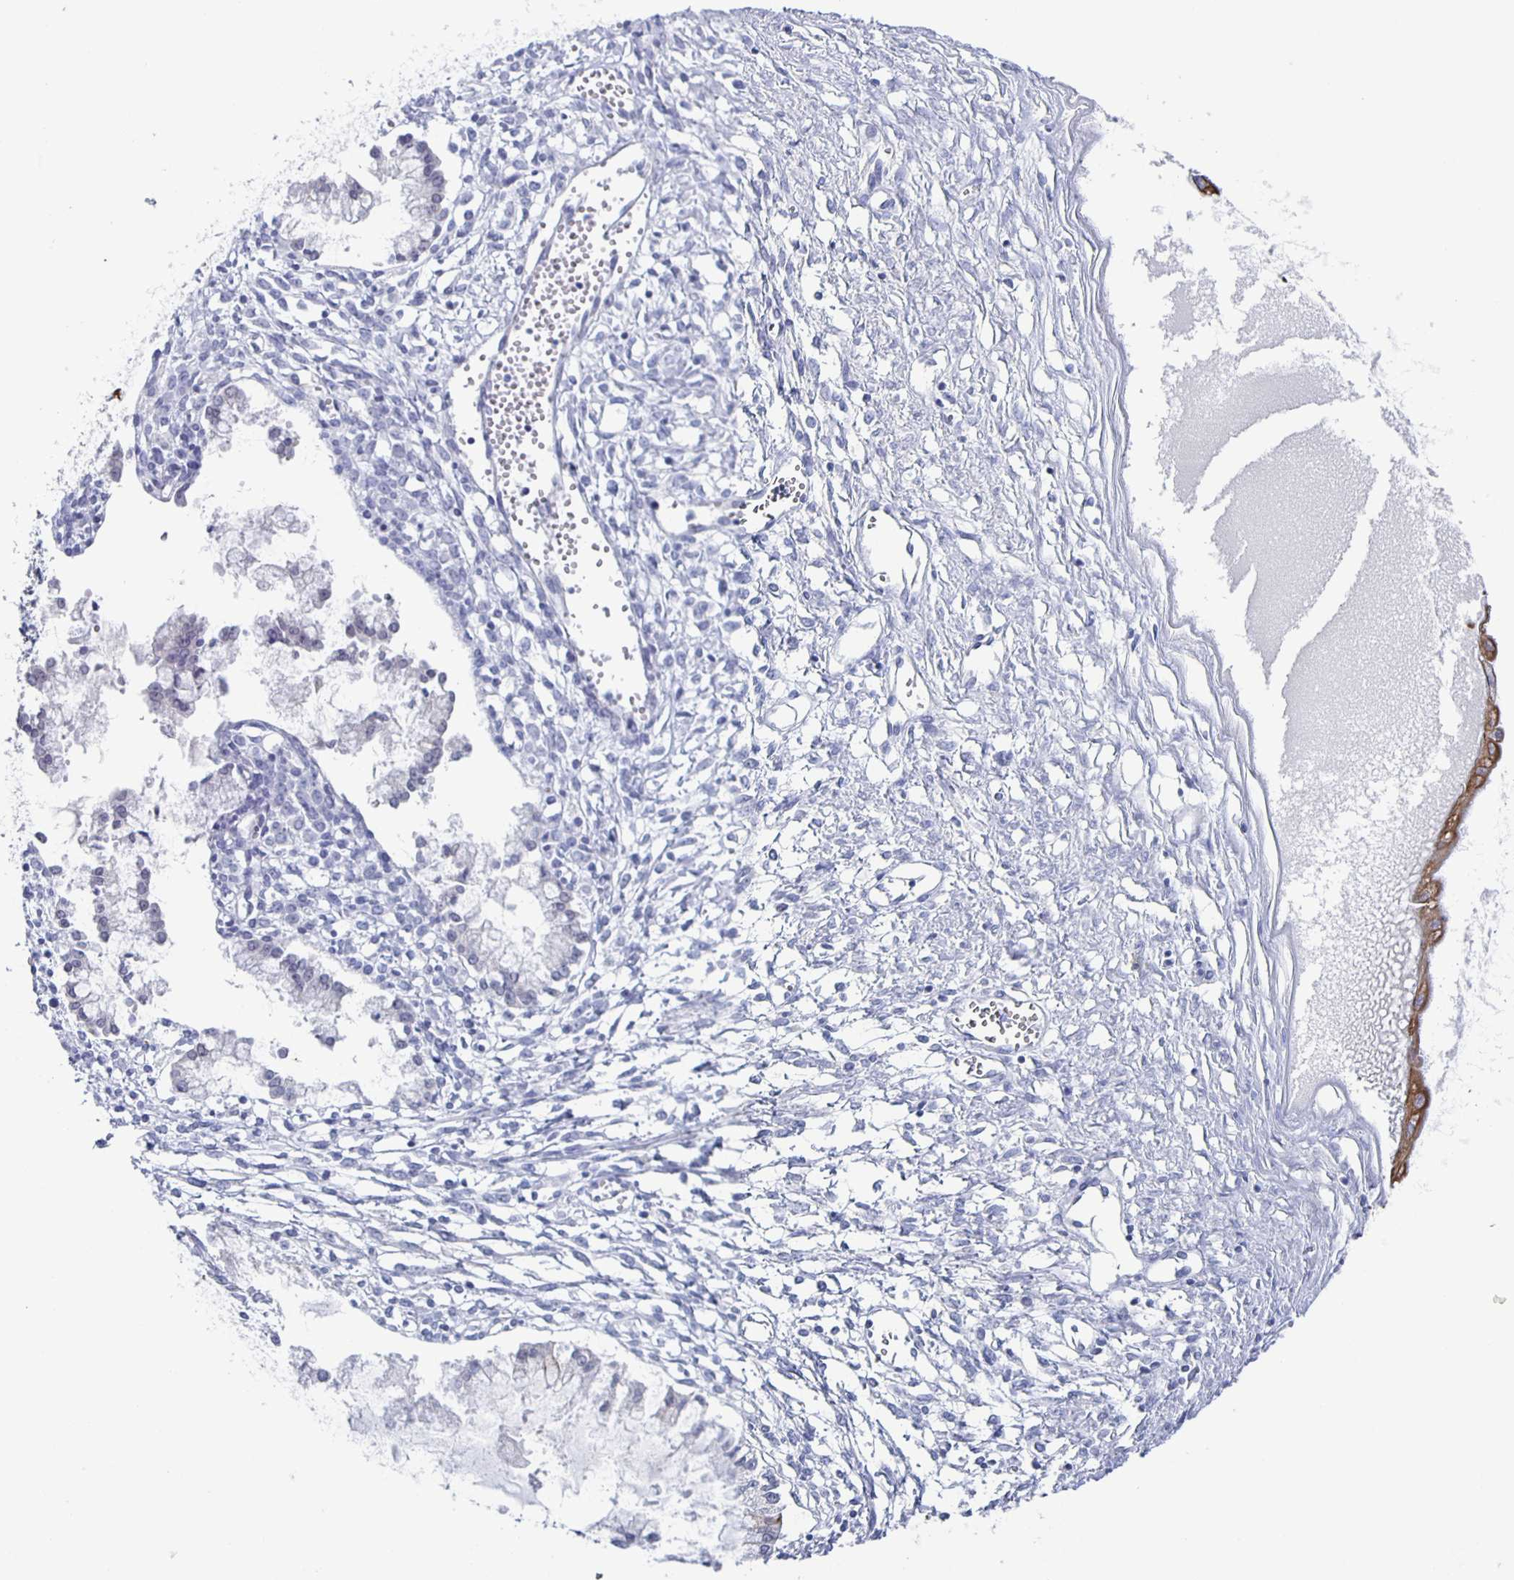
{"staining": {"intensity": "negative", "quantity": "none", "location": "none"}, "tissue": "ovarian cancer", "cell_type": "Tumor cells", "image_type": "cancer", "snomed": [{"axis": "morphology", "description": "Cystadenocarcinoma, mucinous, NOS"}, {"axis": "topography", "description": "Ovary"}], "caption": "An image of human ovarian cancer (mucinous cystadenocarcinoma) is negative for staining in tumor cells. The staining is performed using DAB brown chromogen with nuclei counter-stained in using hematoxylin.", "gene": "CCDC17", "patient": {"sex": "female", "age": 34}}